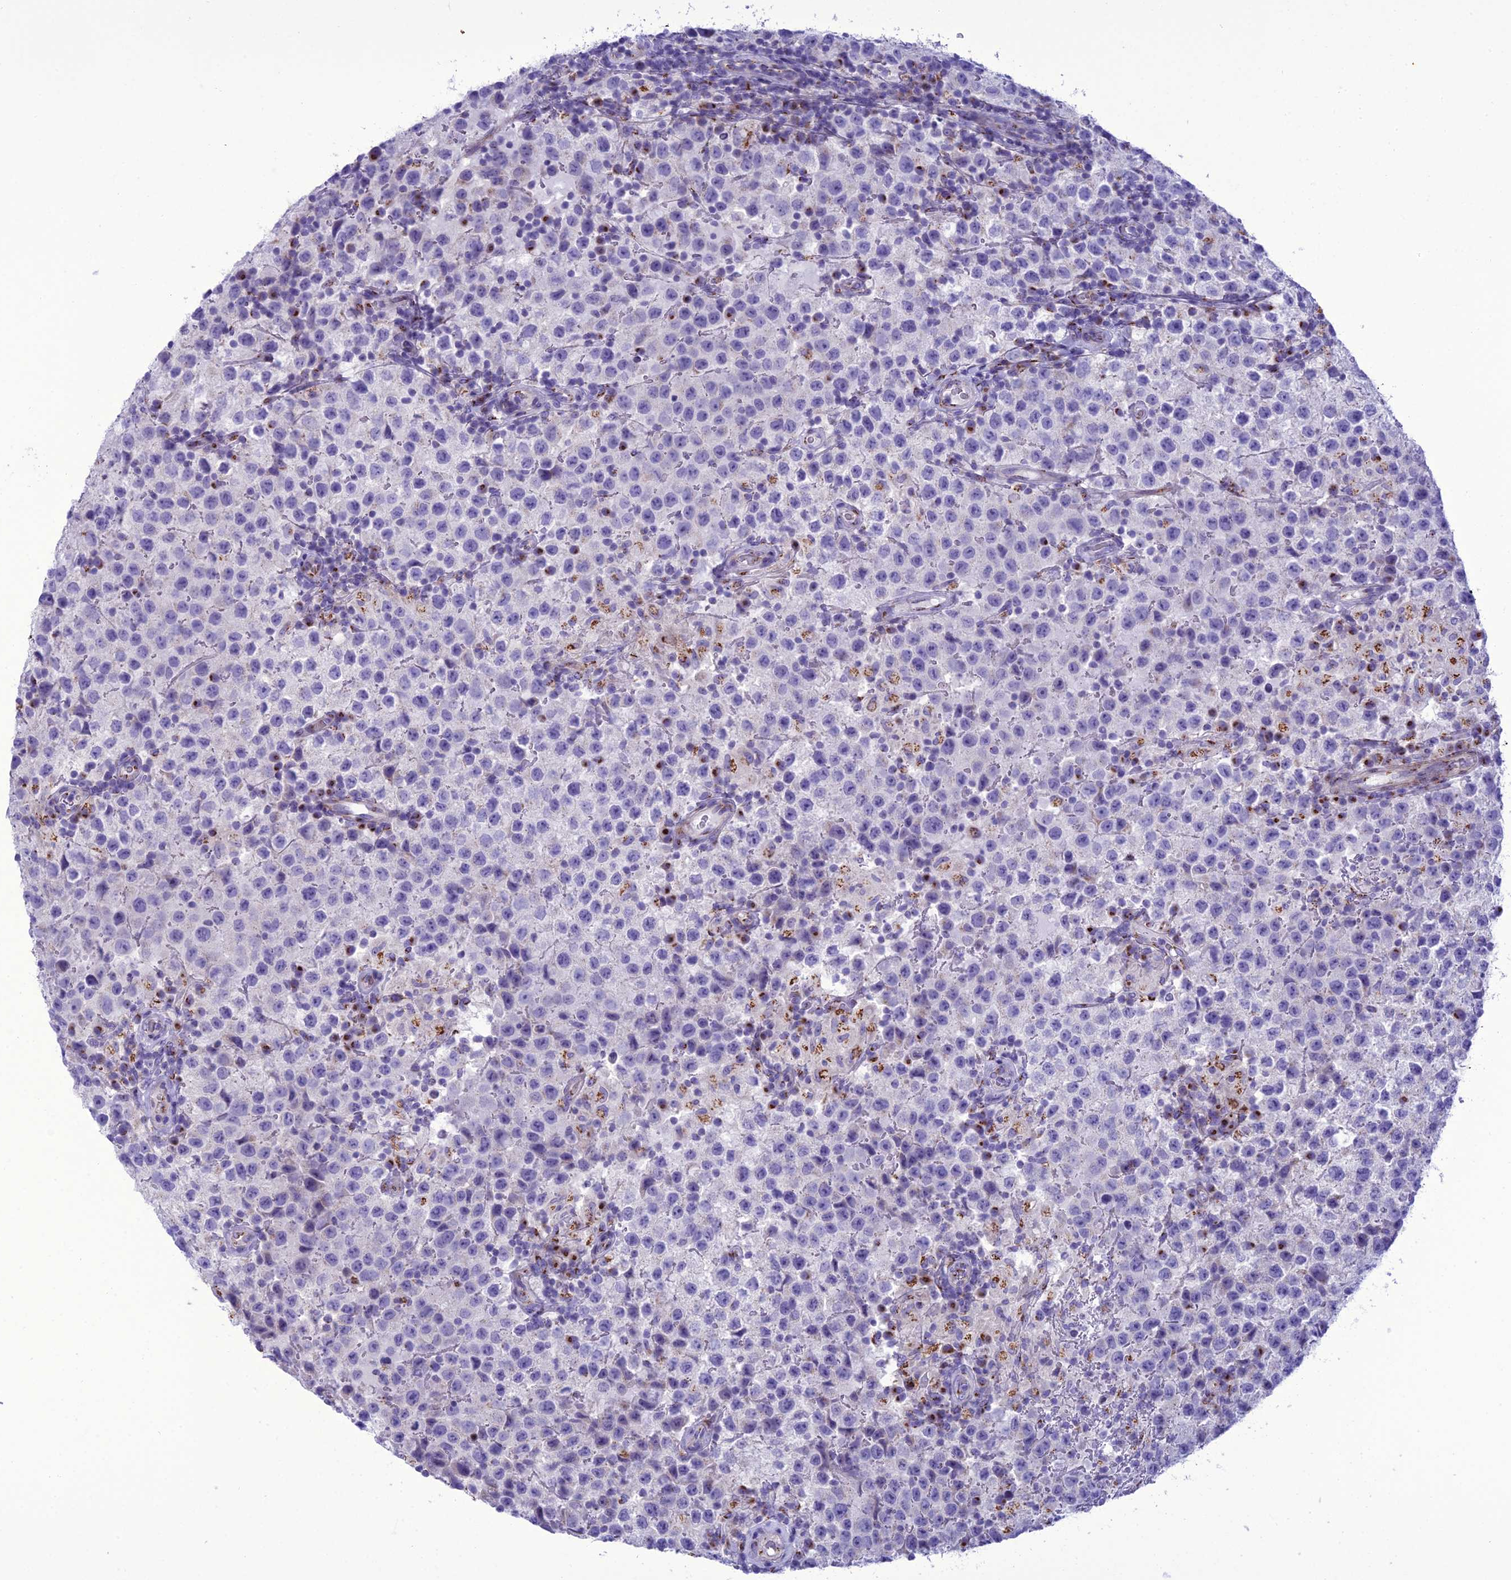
{"staining": {"intensity": "moderate", "quantity": "<25%", "location": "cytoplasmic/membranous"}, "tissue": "testis cancer", "cell_type": "Tumor cells", "image_type": "cancer", "snomed": [{"axis": "morphology", "description": "Seminoma, NOS"}, {"axis": "morphology", "description": "Carcinoma, Embryonal, NOS"}, {"axis": "topography", "description": "Testis"}], "caption": "Human testis embryonal carcinoma stained with a protein marker displays moderate staining in tumor cells.", "gene": "GOLM2", "patient": {"sex": "male", "age": 41}}